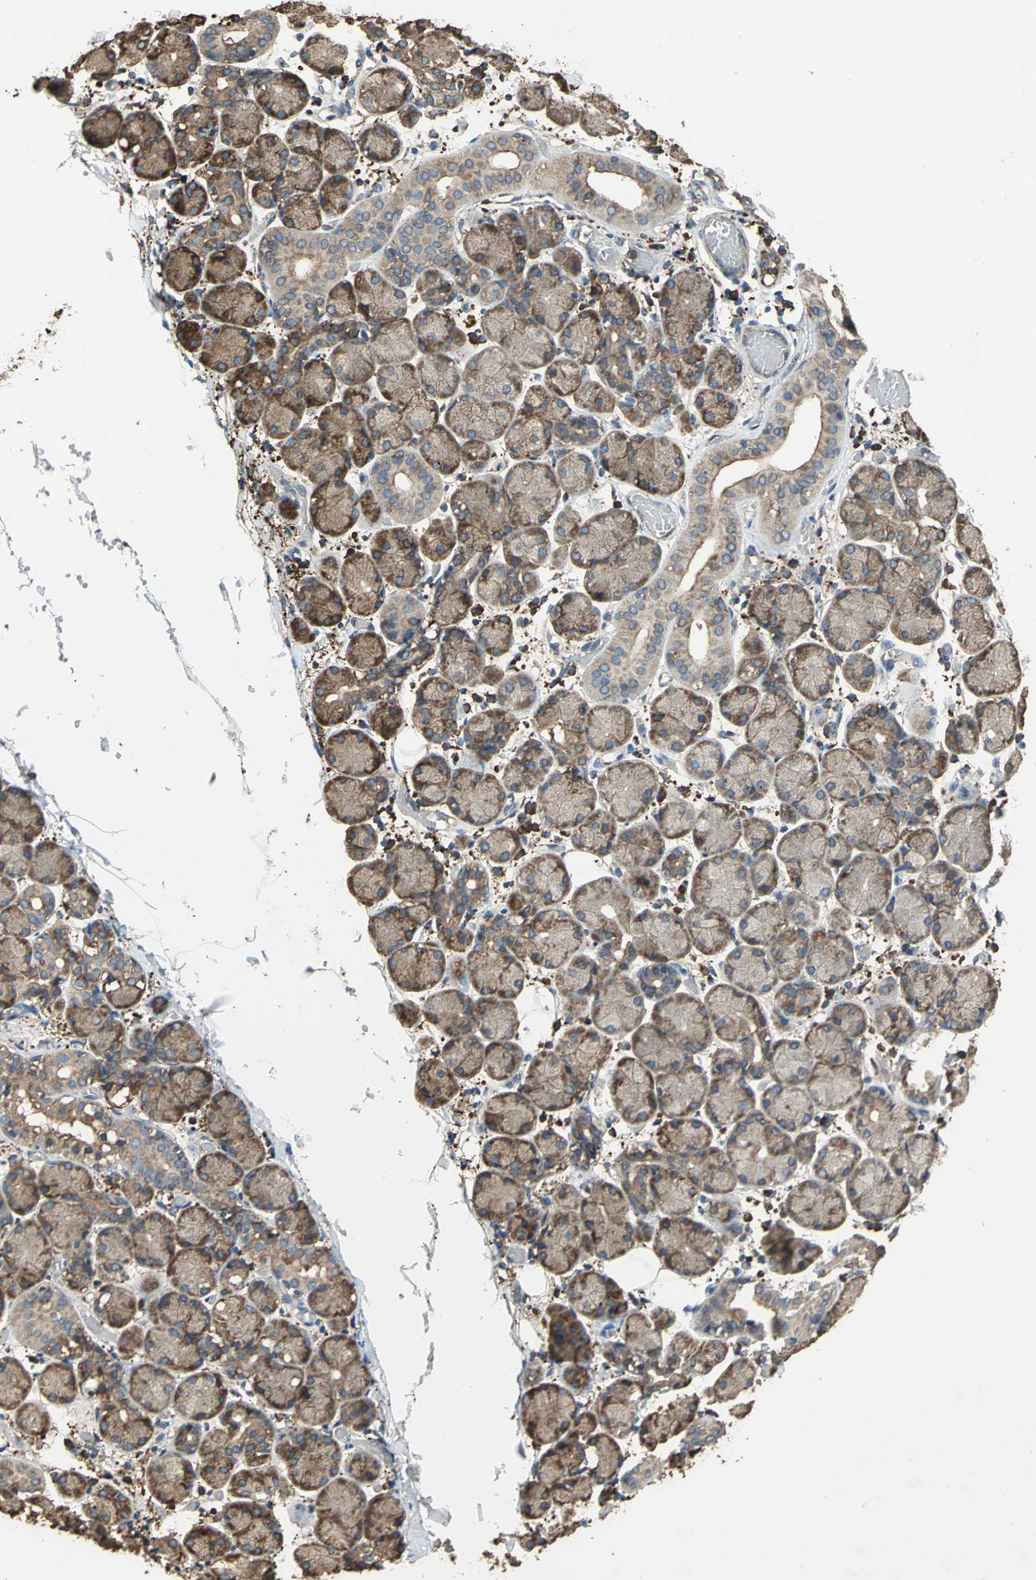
{"staining": {"intensity": "strong", "quantity": ">75%", "location": "cytoplasmic/membranous"}, "tissue": "salivary gland", "cell_type": "Glandular cells", "image_type": "normal", "snomed": [{"axis": "morphology", "description": "Normal tissue, NOS"}, {"axis": "topography", "description": "Salivary gland"}], "caption": "Salivary gland was stained to show a protein in brown. There is high levels of strong cytoplasmic/membranous staining in about >75% of glandular cells. Using DAB (3,3'-diaminobenzidine) (brown) and hematoxylin (blue) stains, captured at high magnification using brightfield microscopy.", "gene": "GPANK1", "patient": {"sex": "female", "age": 24}}